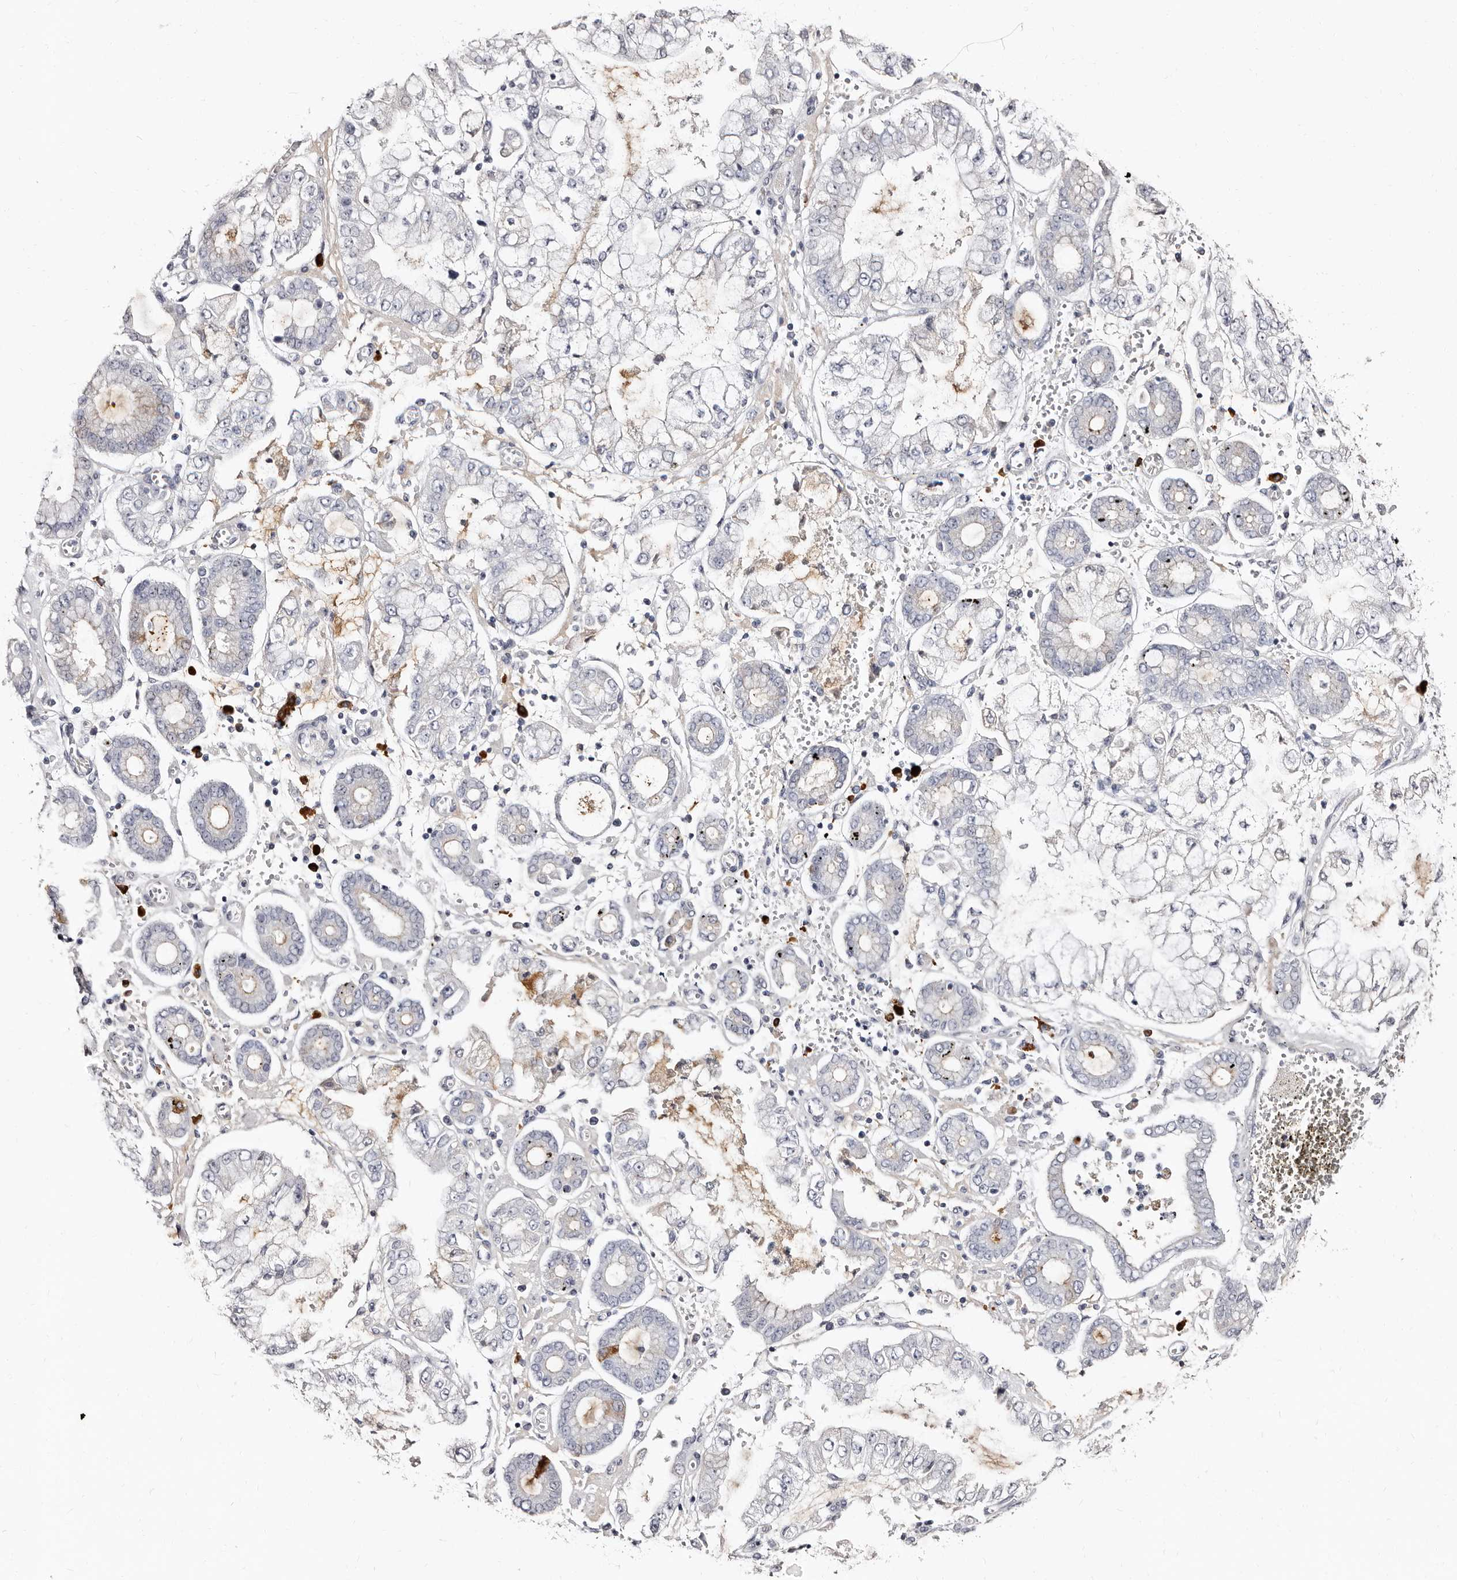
{"staining": {"intensity": "negative", "quantity": "none", "location": "none"}, "tissue": "stomach cancer", "cell_type": "Tumor cells", "image_type": "cancer", "snomed": [{"axis": "morphology", "description": "Adenocarcinoma, NOS"}, {"axis": "topography", "description": "Stomach"}], "caption": "Micrograph shows no protein expression in tumor cells of stomach cancer tissue.", "gene": "TBC1D22B", "patient": {"sex": "male", "age": 76}}